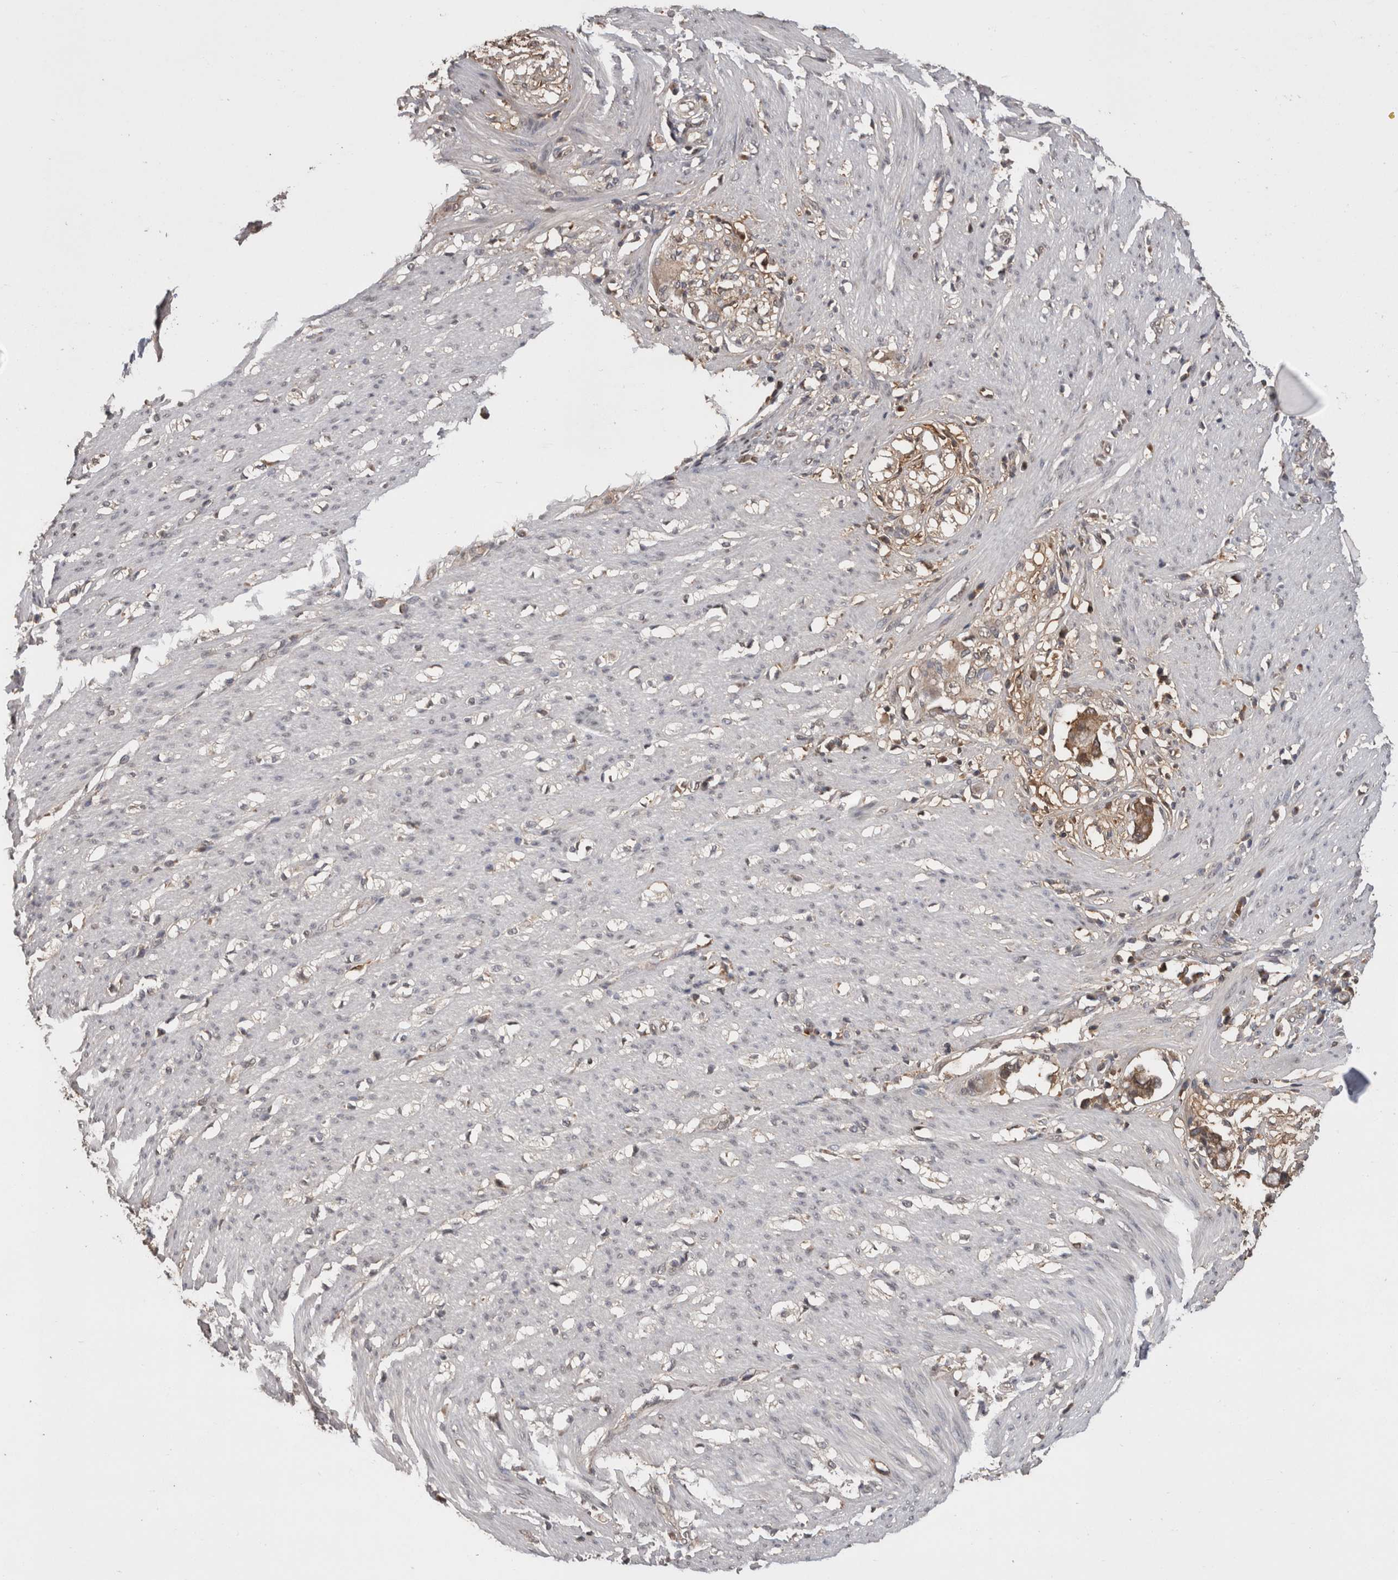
{"staining": {"intensity": "negative", "quantity": "none", "location": "none"}, "tissue": "smooth muscle", "cell_type": "Smooth muscle cells", "image_type": "normal", "snomed": [{"axis": "morphology", "description": "Normal tissue, NOS"}, {"axis": "morphology", "description": "Adenocarcinoma, NOS"}, {"axis": "topography", "description": "Colon"}, {"axis": "topography", "description": "Peripheral nerve tissue"}], "caption": "Immunohistochemistry of benign human smooth muscle reveals no staining in smooth muscle cells.", "gene": "PREP", "patient": {"sex": "male", "age": 14}}